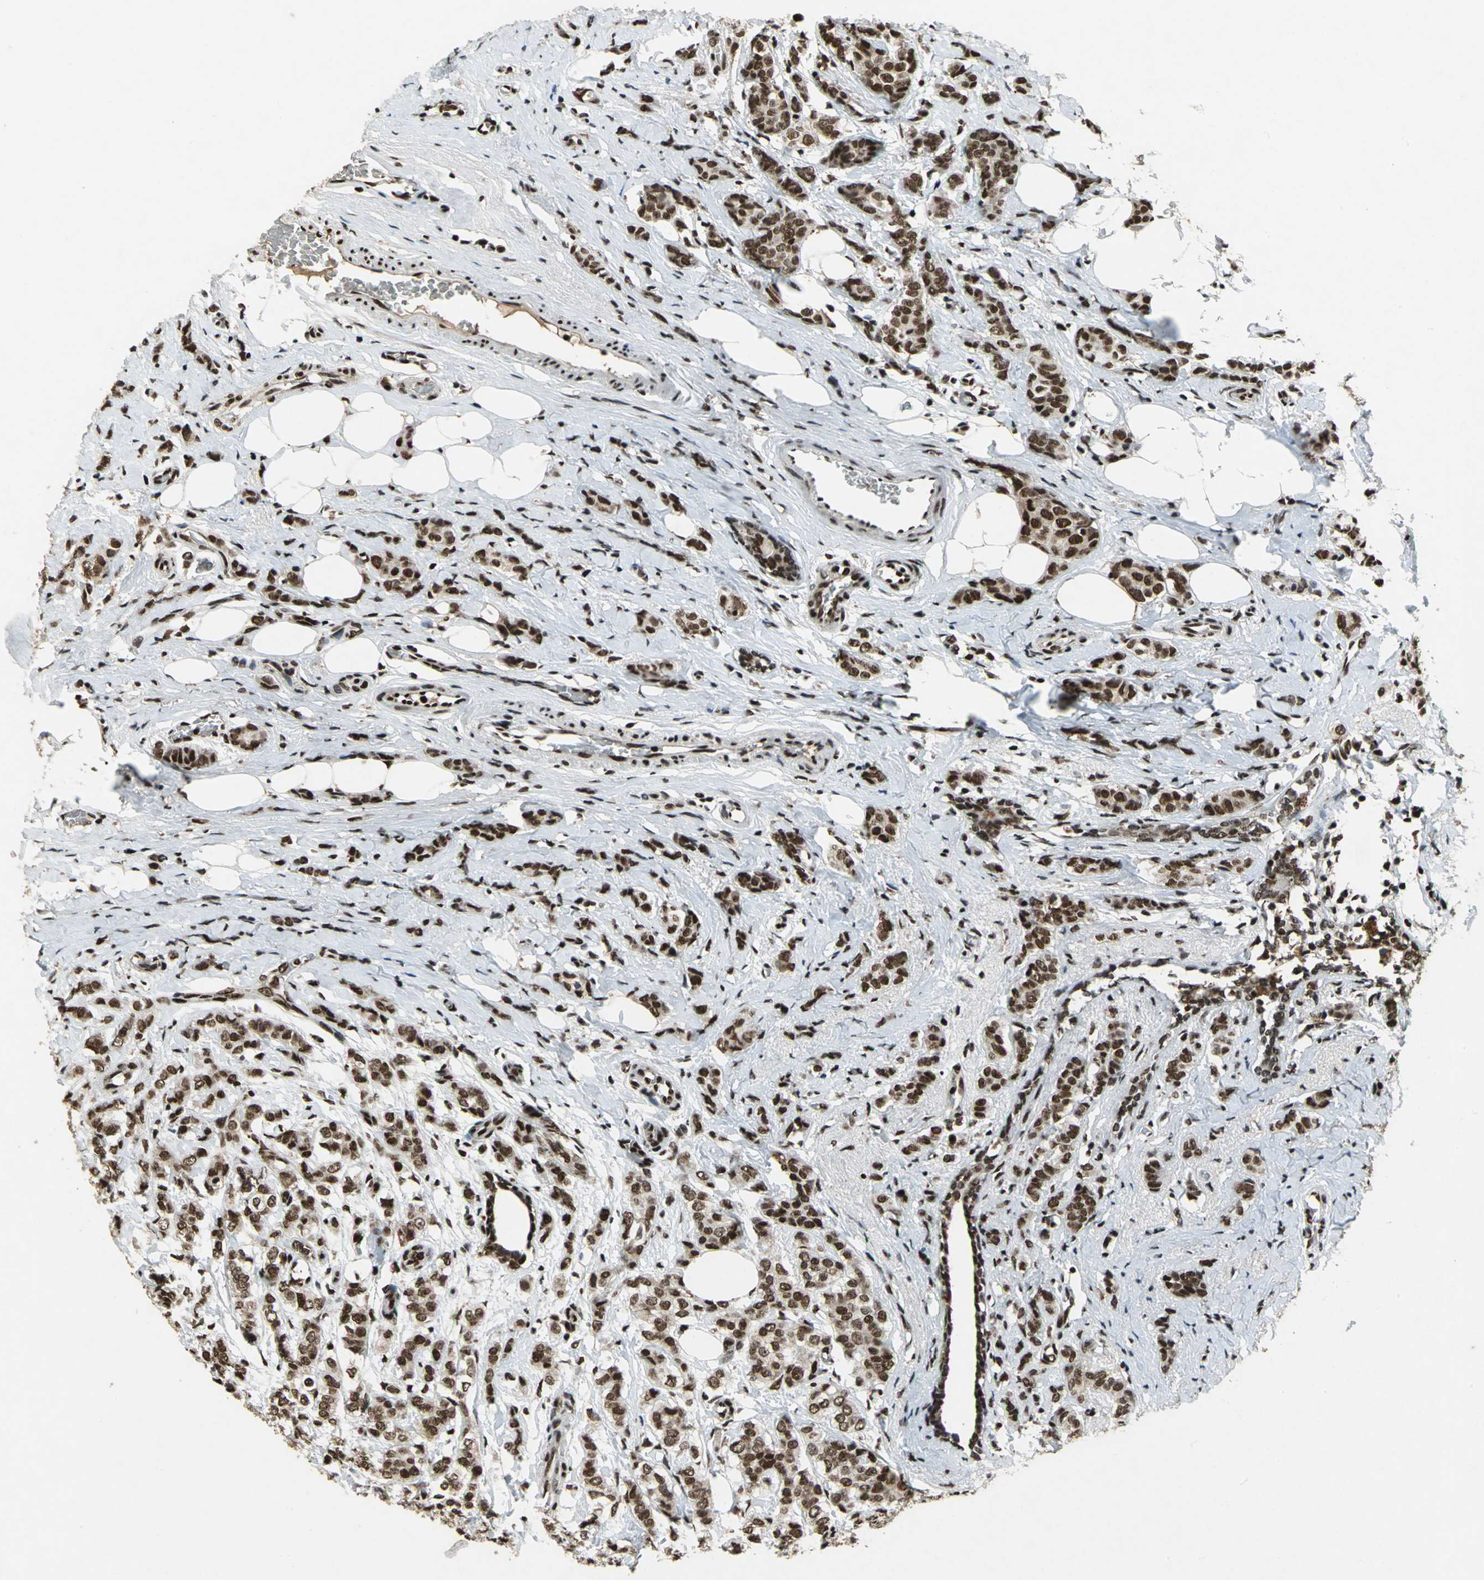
{"staining": {"intensity": "strong", "quantity": ">75%", "location": "nuclear"}, "tissue": "breast cancer", "cell_type": "Tumor cells", "image_type": "cancer", "snomed": [{"axis": "morphology", "description": "Lobular carcinoma"}, {"axis": "topography", "description": "Breast"}], "caption": "Strong nuclear expression is appreciated in approximately >75% of tumor cells in lobular carcinoma (breast).", "gene": "MTA2", "patient": {"sex": "female", "age": 60}}